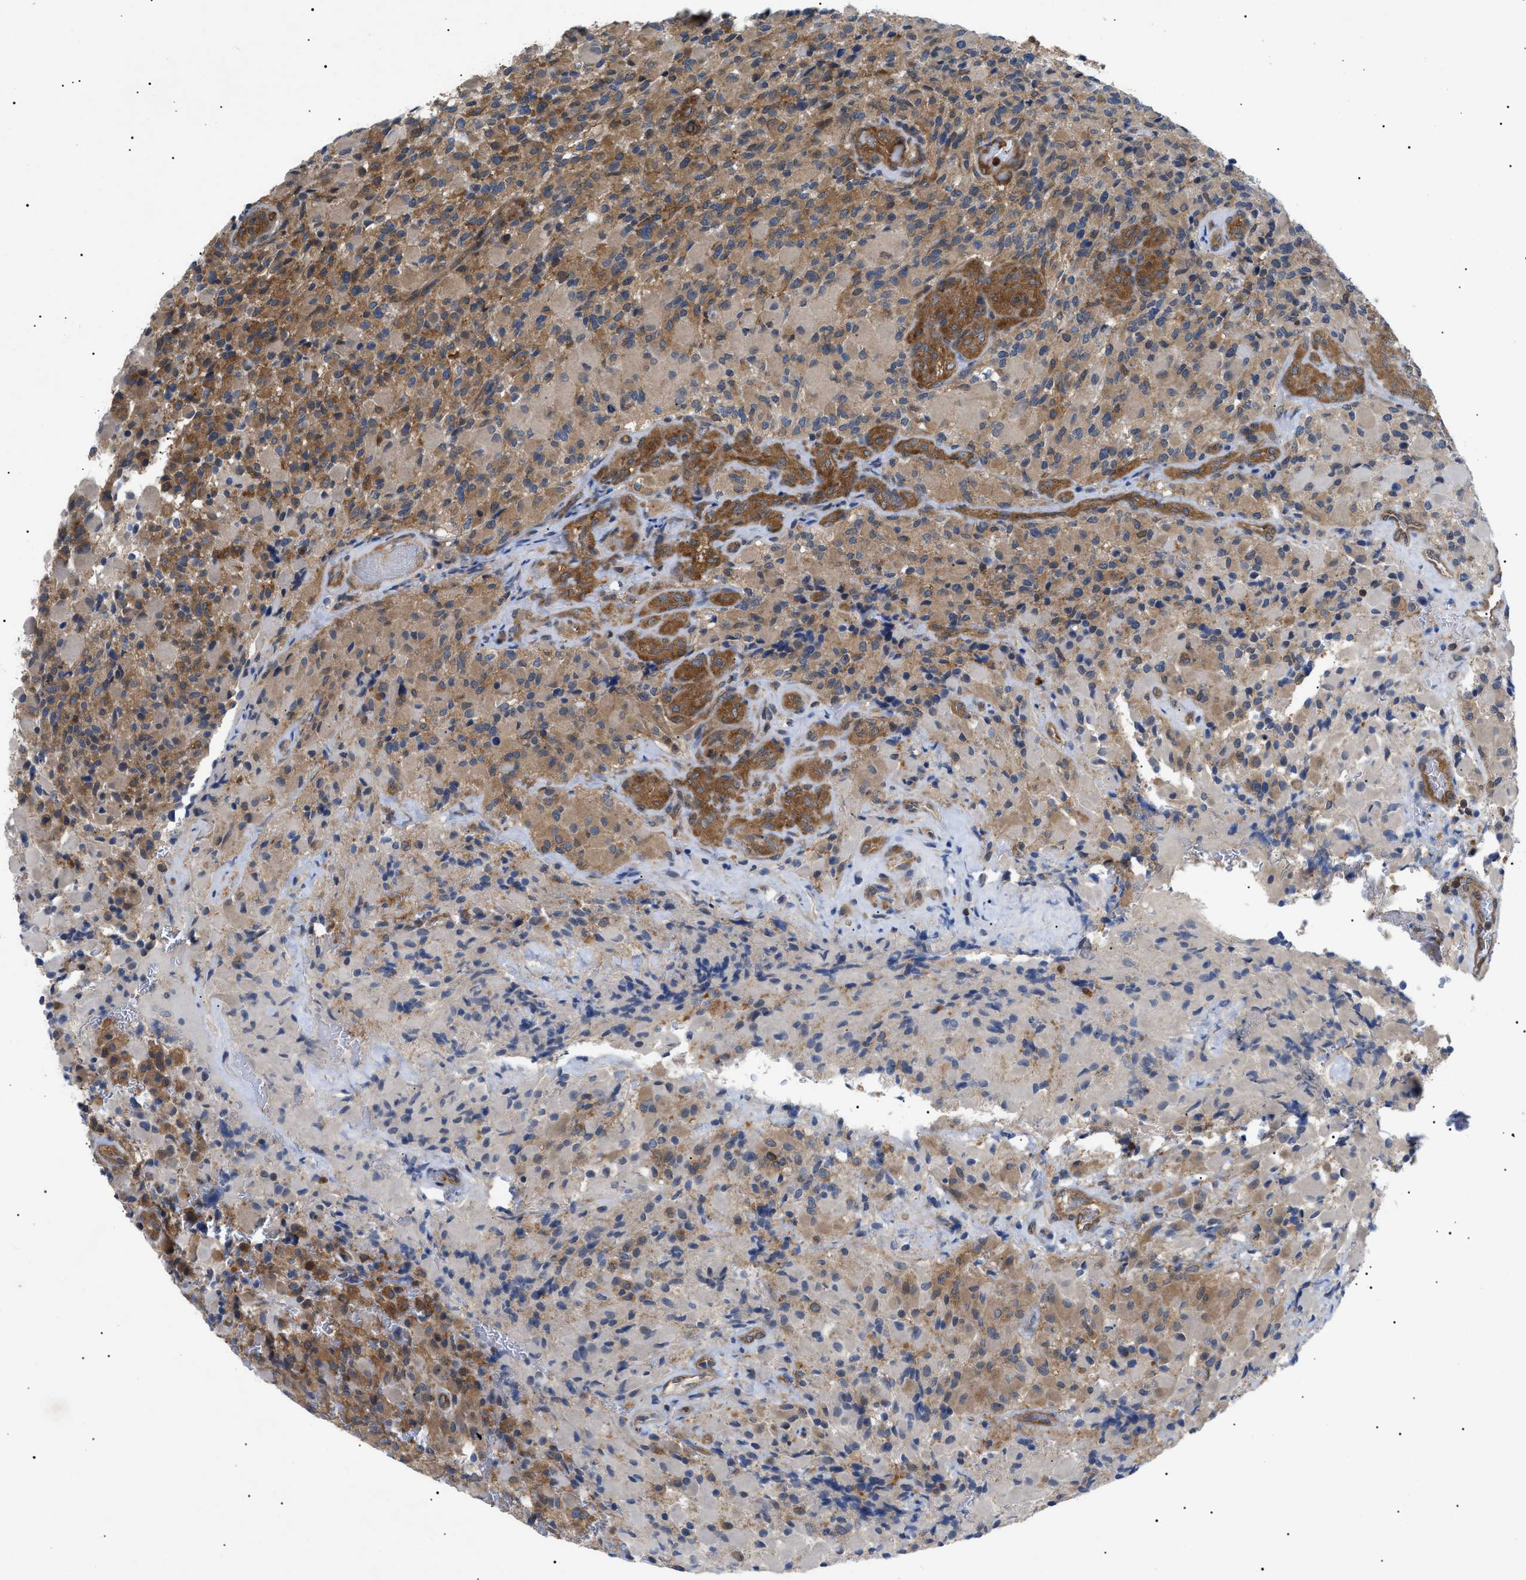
{"staining": {"intensity": "weak", "quantity": "<25%", "location": "cytoplasmic/membranous"}, "tissue": "glioma", "cell_type": "Tumor cells", "image_type": "cancer", "snomed": [{"axis": "morphology", "description": "Glioma, malignant, High grade"}, {"axis": "topography", "description": "Brain"}], "caption": "Image shows no protein staining in tumor cells of glioma tissue. (Brightfield microscopy of DAB (3,3'-diaminobenzidine) immunohistochemistry at high magnification).", "gene": "RIPK1", "patient": {"sex": "male", "age": 71}}